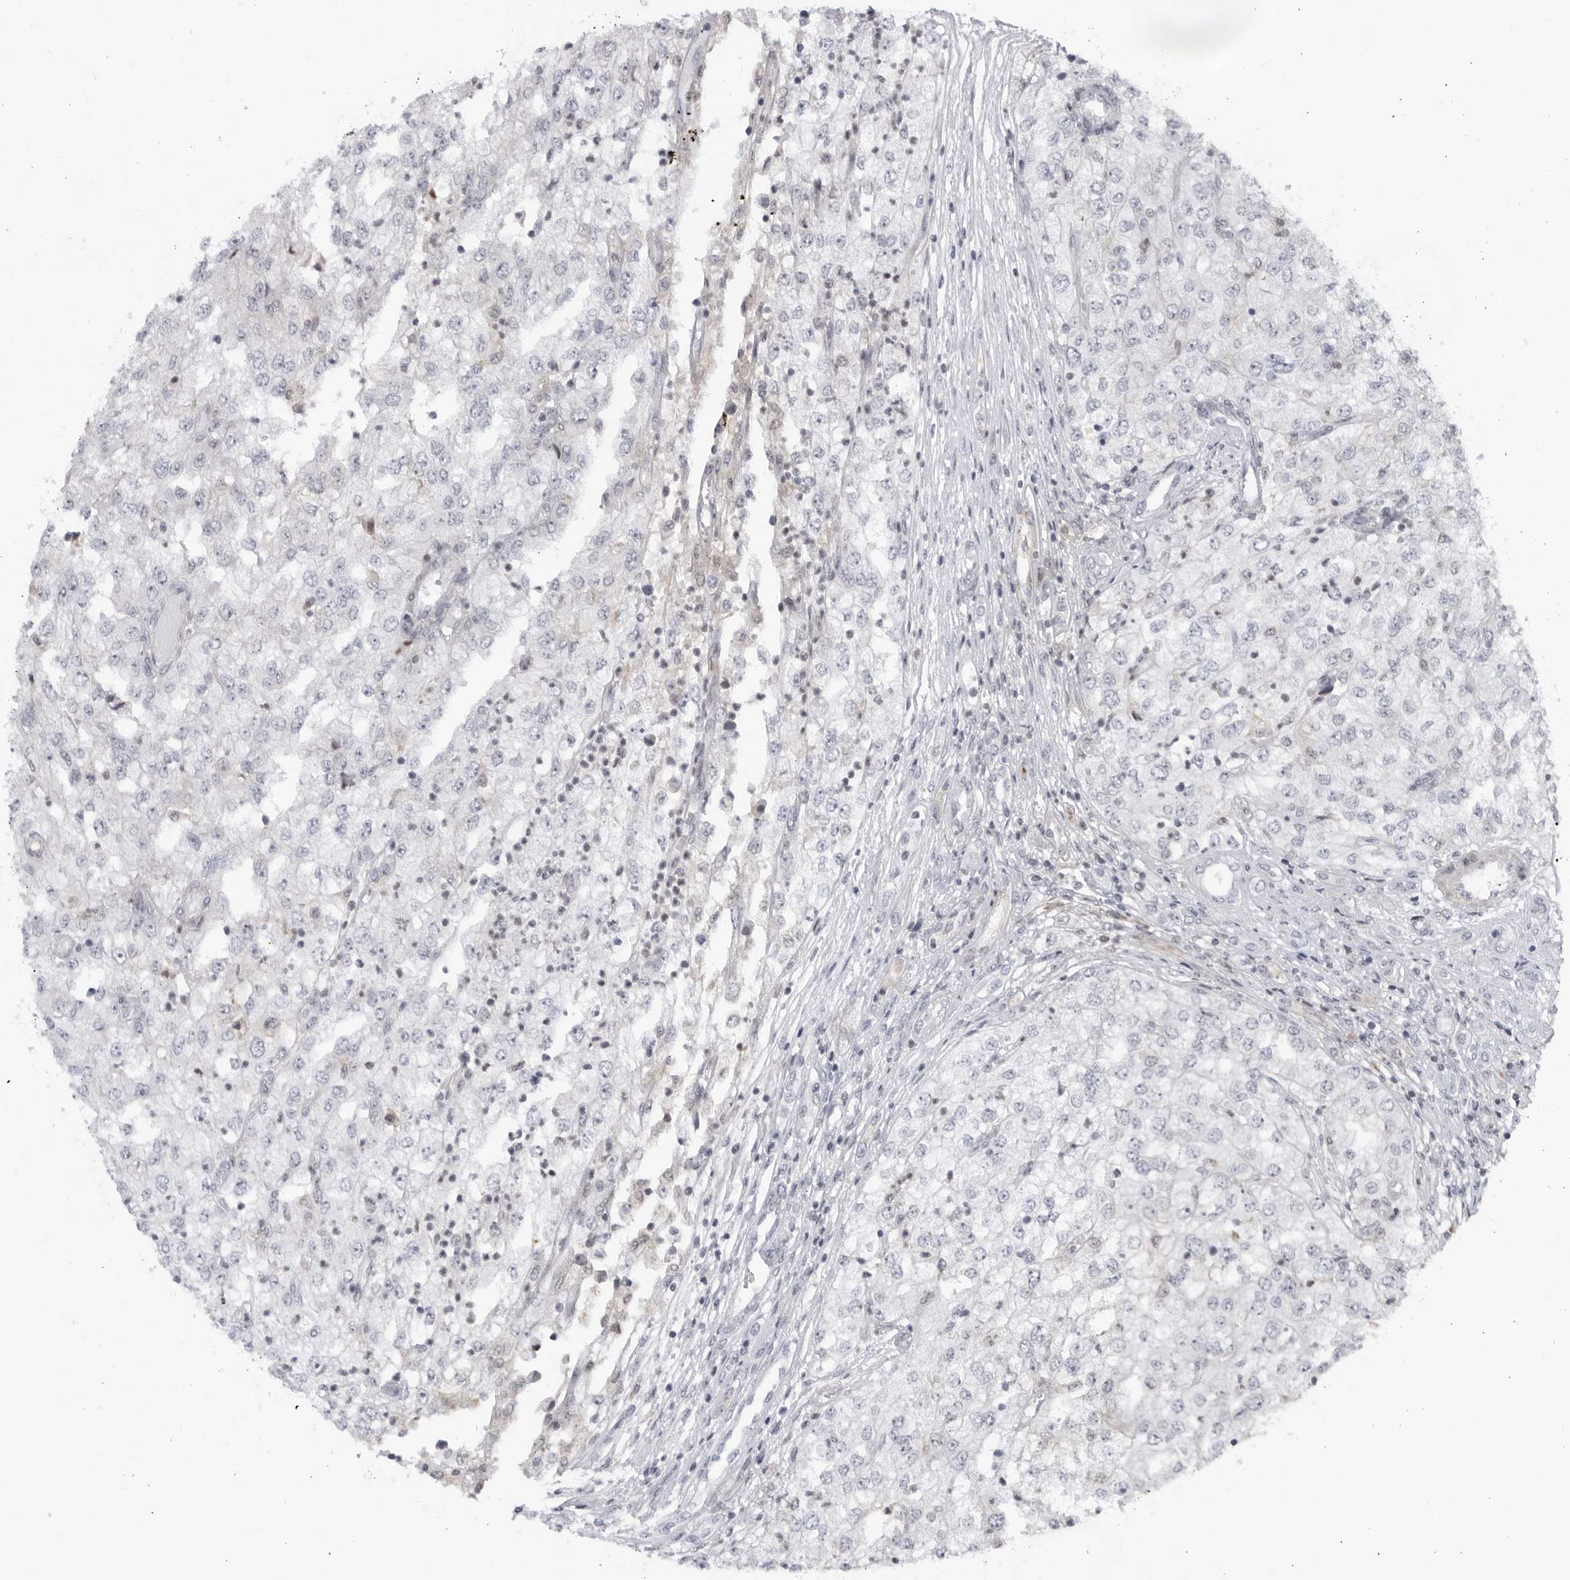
{"staining": {"intensity": "negative", "quantity": "none", "location": "none"}, "tissue": "renal cancer", "cell_type": "Tumor cells", "image_type": "cancer", "snomed": [{"axis": "morphology", "description": "Adenocarcinoma, NOS"}, {"axis": "topography", "description": "Kidney"}], "caption": "Renal cancer was stained to show a protein in brown. There is no significant staining in tumor cells.", "gene": "DTL", "patient": {"sex": "female", "age": 54}}